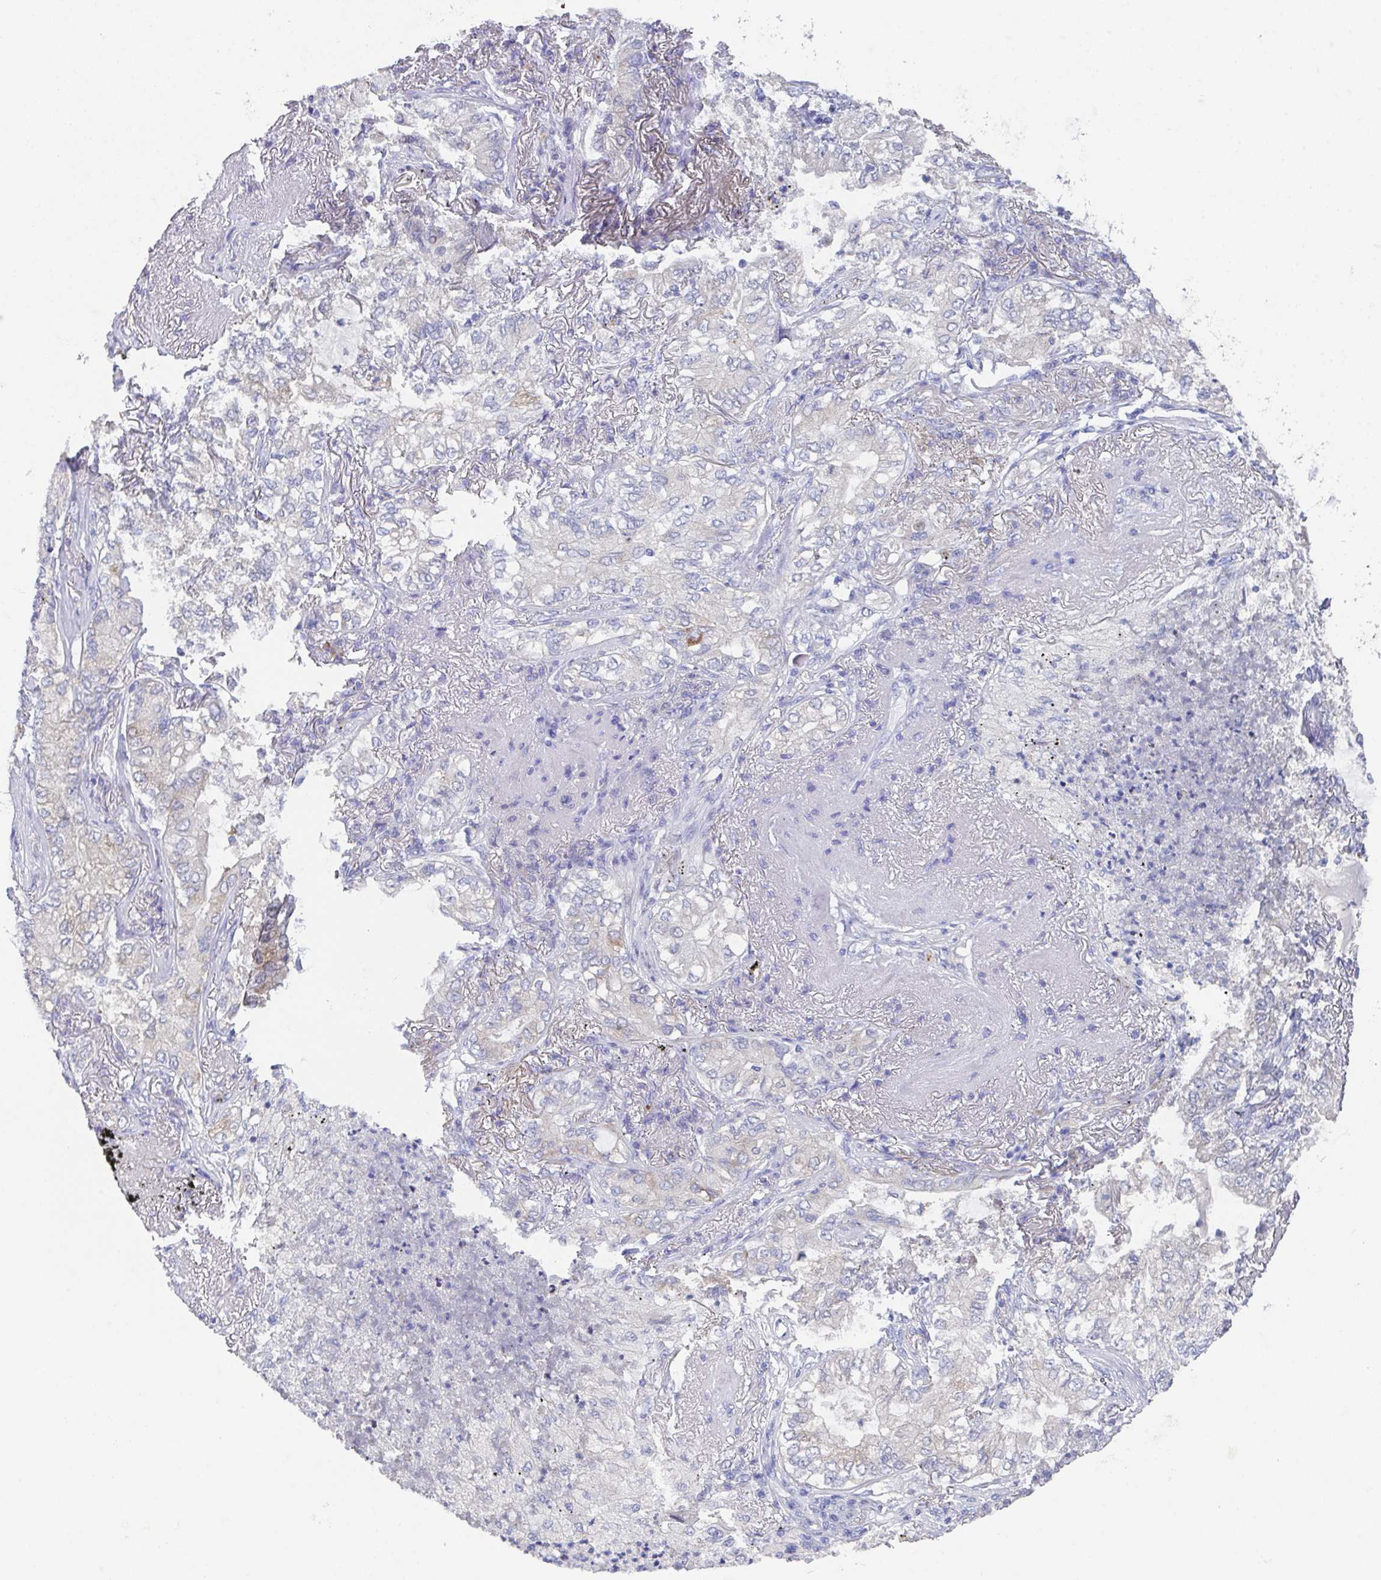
{"staining": {"intensity": "weak", "quantity": "25%-75%", "location": "cytoplasmic/membranous"}, "tissue": "lung cancer", "cell_type": "Tumor cells", "image_type": "cancer", "snomed": [{"axis": "morphology", "description": "Adenocarcinoma, NOS"}, {"axis": "topography", "description": "Lung"}], "caption": "IHC (DAB) staining of lung adenocarcinoma displays weak cytoplasmic/membranous protein positivity in about 25%-75% of tumor cells.", "gene": "SSC4D", "patient": {"sex": "female", "age": 73}}